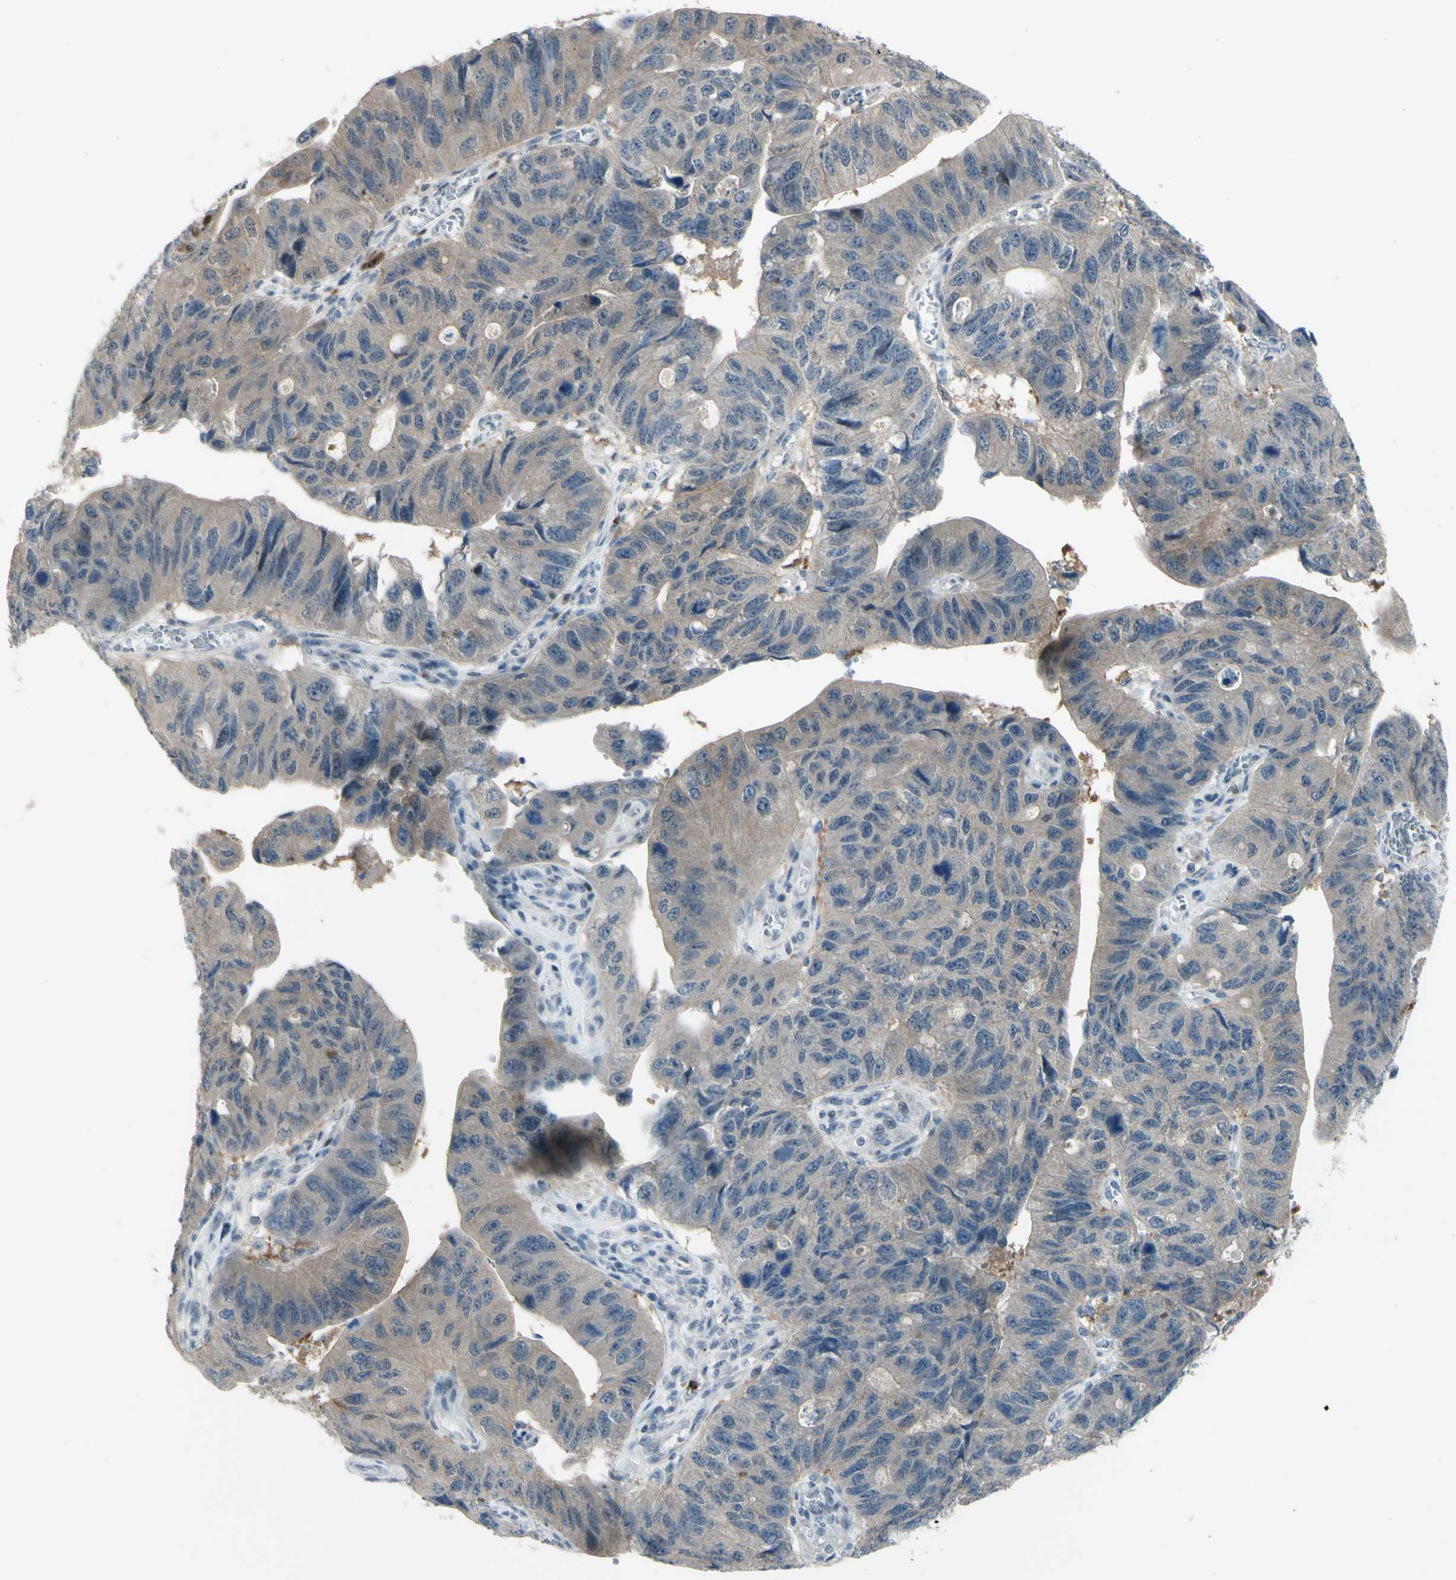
{"staining": {"intensity": "moderate", "quantity": ">75%", "location": "cytoplasmic/membranous"}, "tissue": "stomach cancer", "cell_type": "Tumor cells", "image_type": "cancer", "snomed": [{"axis": "morphology", "description": "Adenocarcinoma, NOS"}, {"axis": "topography", "description": "Stomach"}], "caption": "Immunohistochemical staining of stomach cancer reveals moderate cytoplasmic/membranous protein expression in approximately >75% of tumor cells.", "gene": "ETNK1", "patient": {"sex": "male", "age": 59}}